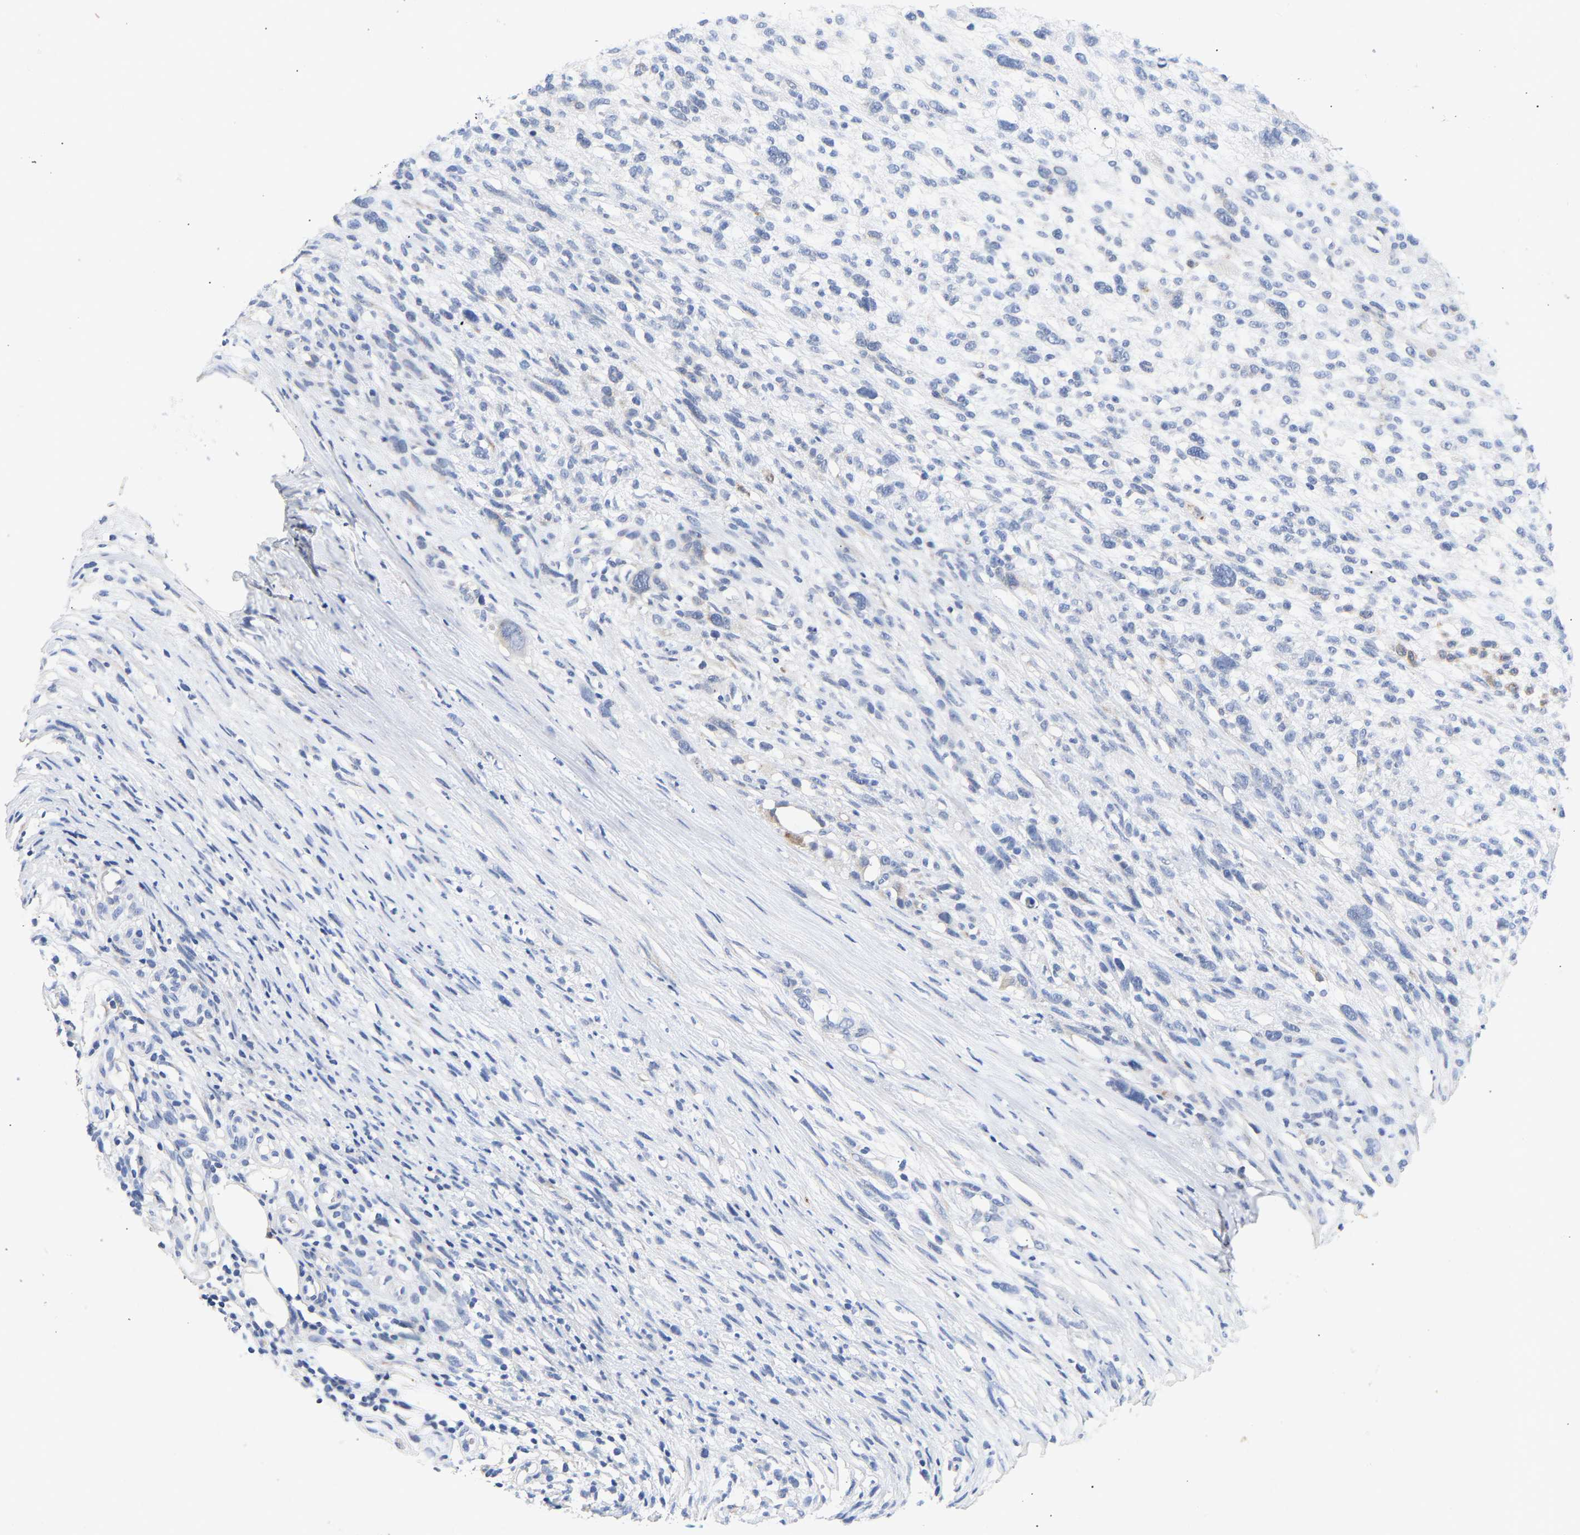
{"staining": {"intensity": "negative", "quantity": "none", "location": "none"}, "tissue": "melanoma", "cell_type": "Tumor cells", "image_type": "cancer", "snomed": [{"axis": "morphology", "description": "Malignant melanoma, NOS"}, {"axis": "topography", "description": "Skin"}], "caption": "Protein analysis of malignant melanoma displays no significant positivity in tumor cells.", "gene": "SELENOM", "patient": {"sex": "female", "age": 55}}